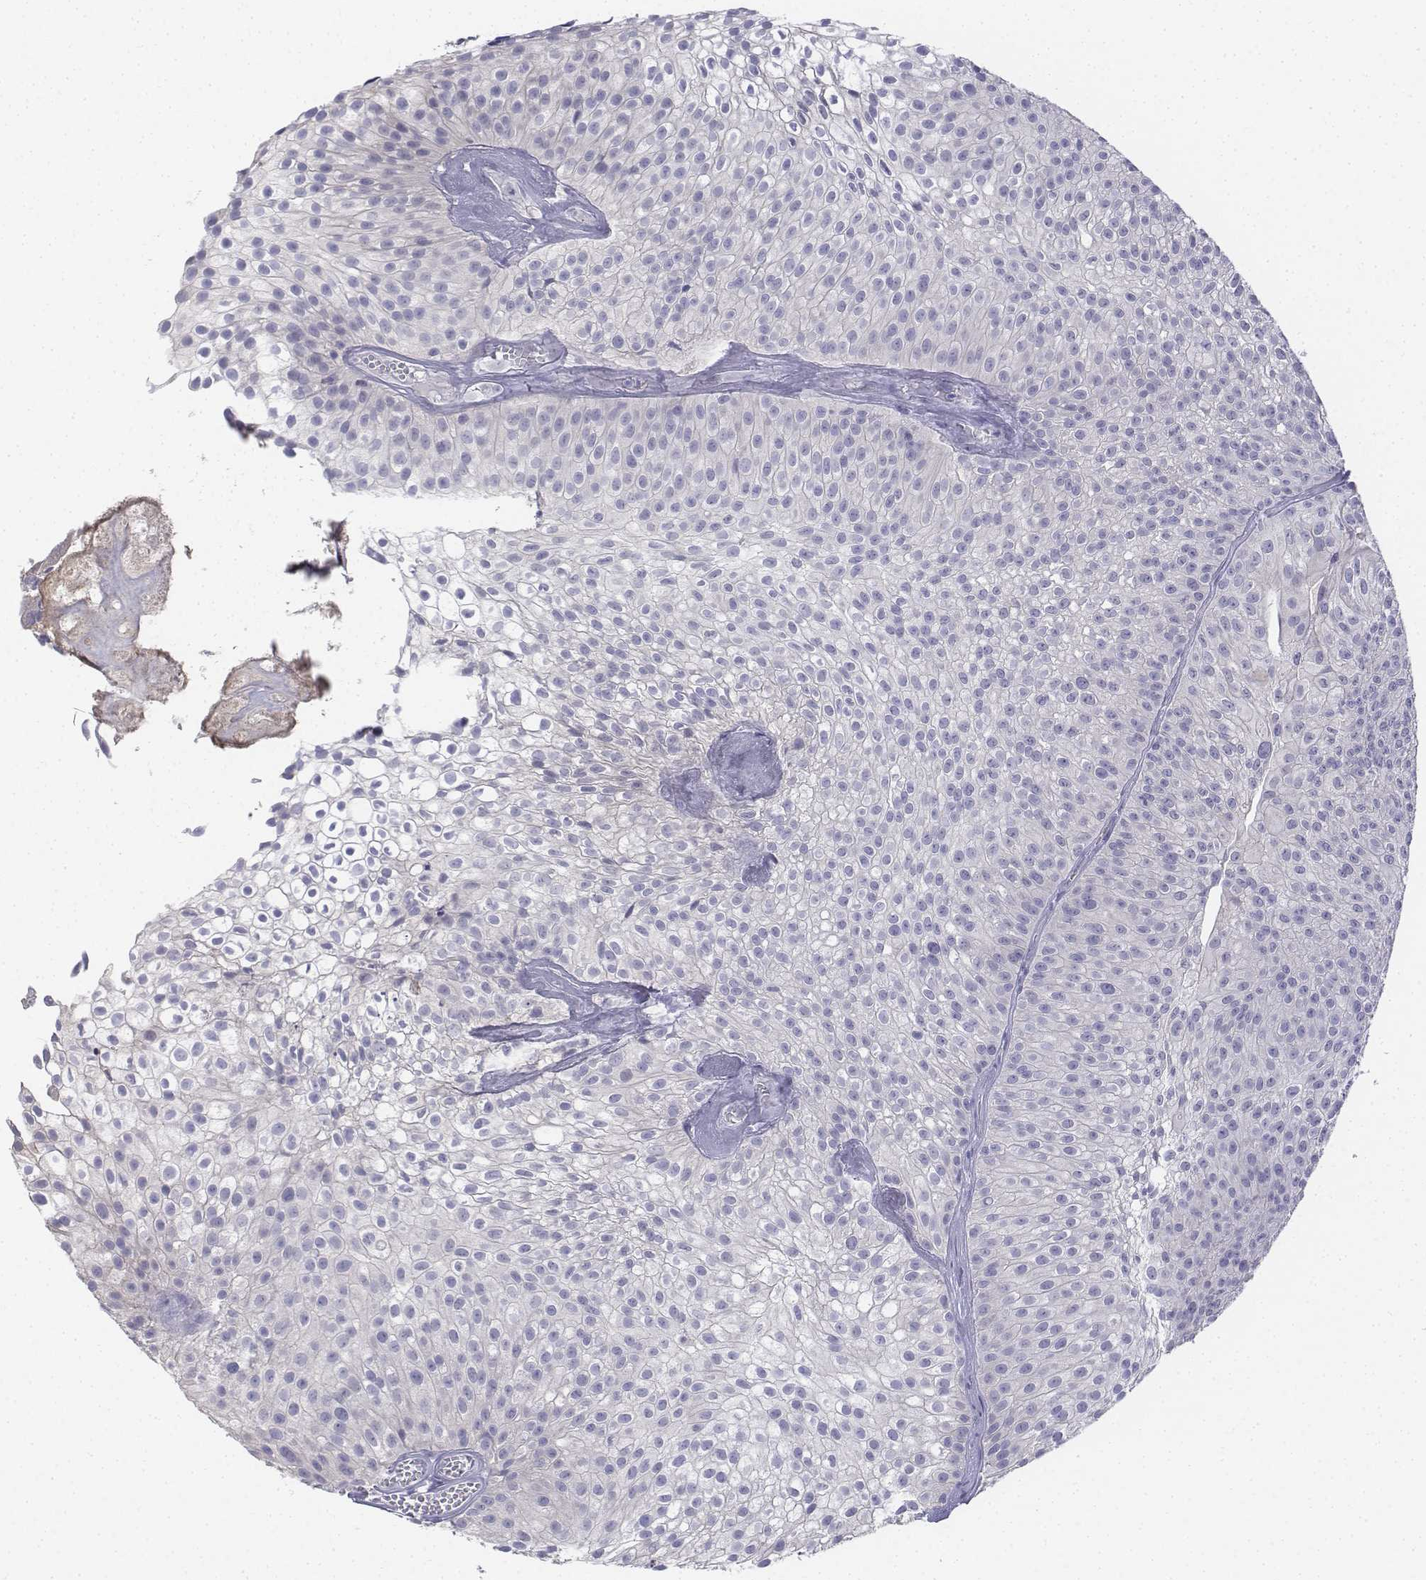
{"staining": {"intensity": "negative", "quantity": "none", "location": "none"}, "tissue": "urothelial cancer", "cell_type": "Tumor cells", "image_type": "cancer", "snomed": [{"axis": "morphology", "description": "Urothelial carcinoma, Low grade"}, {"axis": "topography", "description": "Urinary bladder"}], "caption": "Immunohistochemistry histopathology image of low-grade urothelial carcinoma stained for a protein (brown), which exhibits no expression in tumor cells. (DAB (3,3'-diaminobenzidine) immunohistochemistry, high magnification).", "gene": "LGSN", "patient": {"sex": "male", "age": 70}}